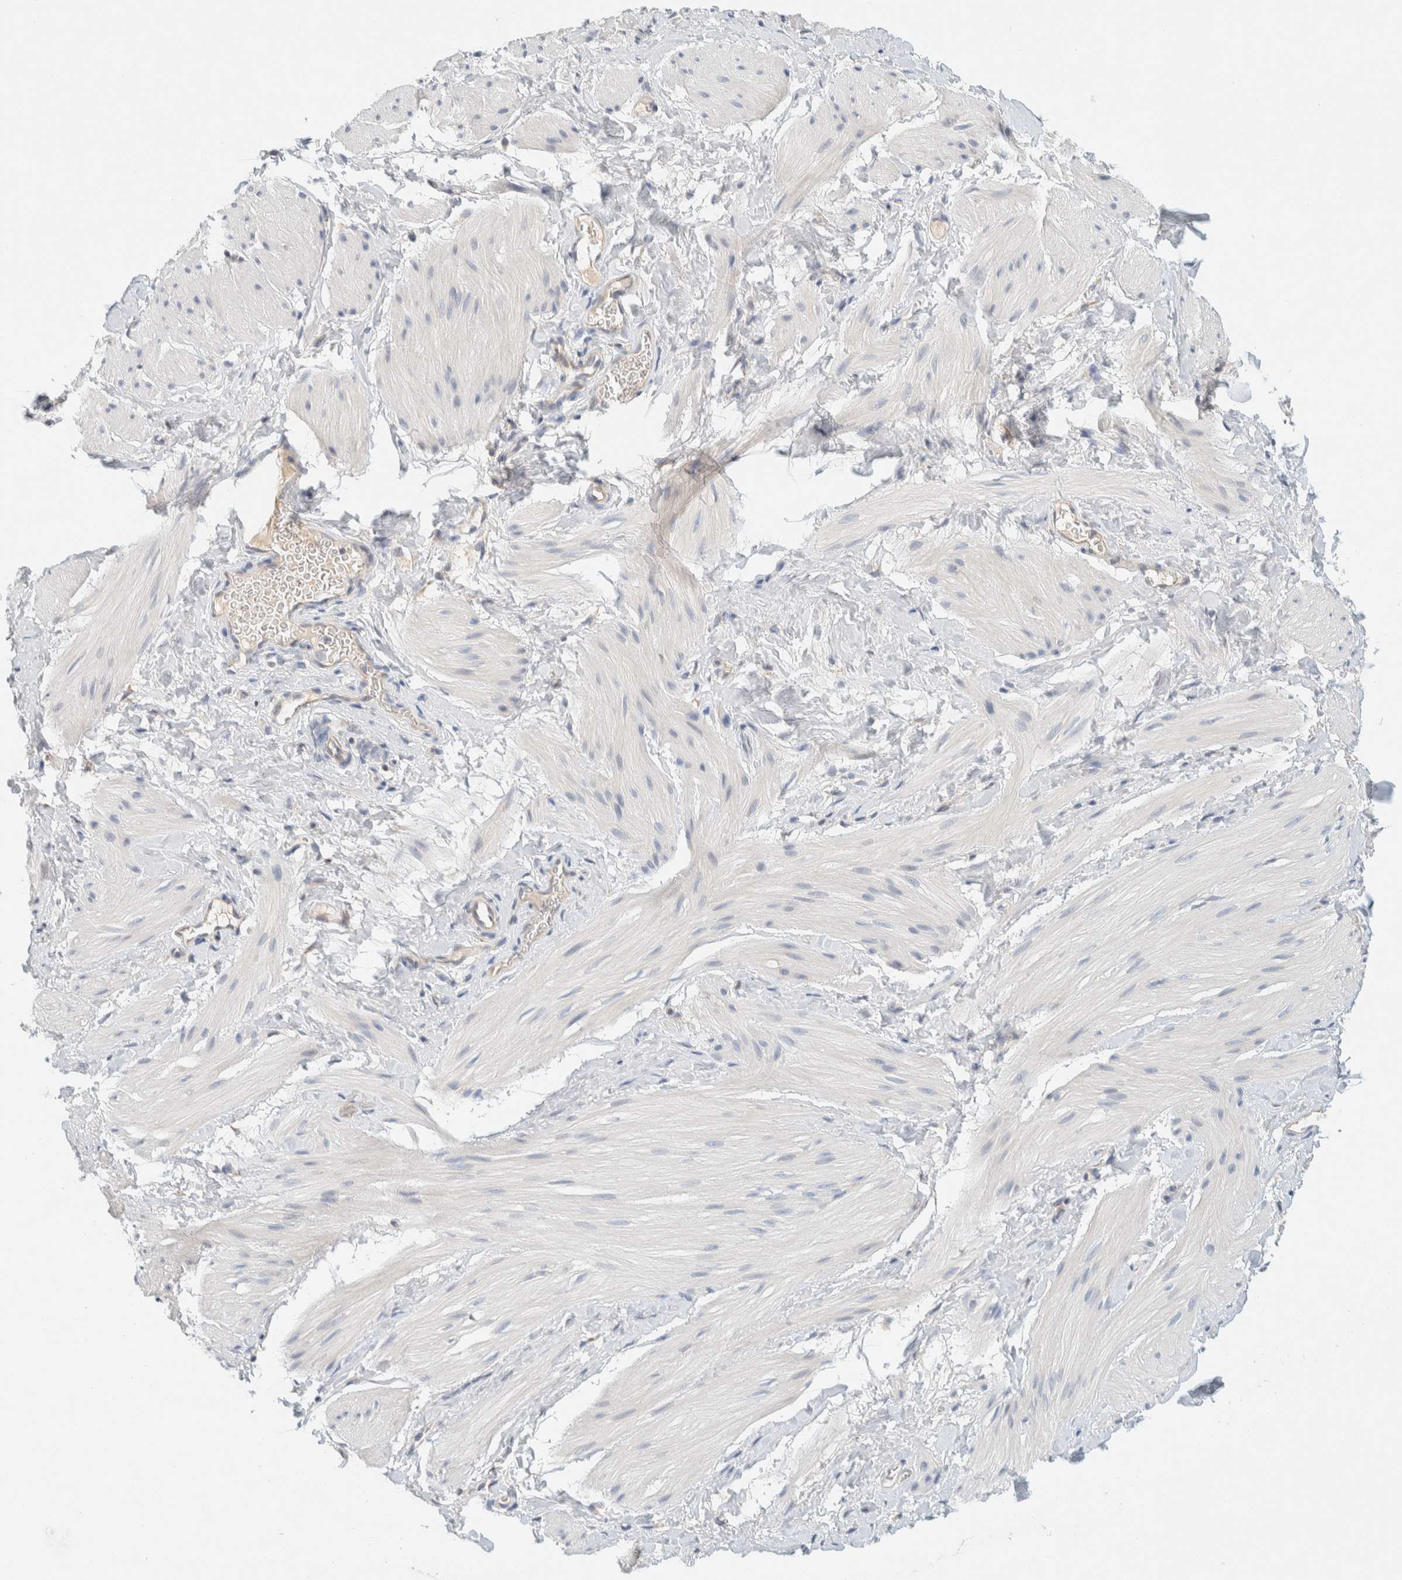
{"staining": {"intensity": "negative", "quantity": "none", "location": "none"}, "tissue": "smooth muscle", "cell_type": "Smooth muscle cells", "image_type": "normal", "snomed": [{"axis": "morphology", "description": "Normal tissue, NOS"}, {"axis": "topography", "description": "Smooth muscle"}], "caption": "The micrograph demonstrates no significant positivity in smooth muscle cells of smooth muscle.", "gene": "SUMF2", "patient": {"sex": "male", "age": 16}}